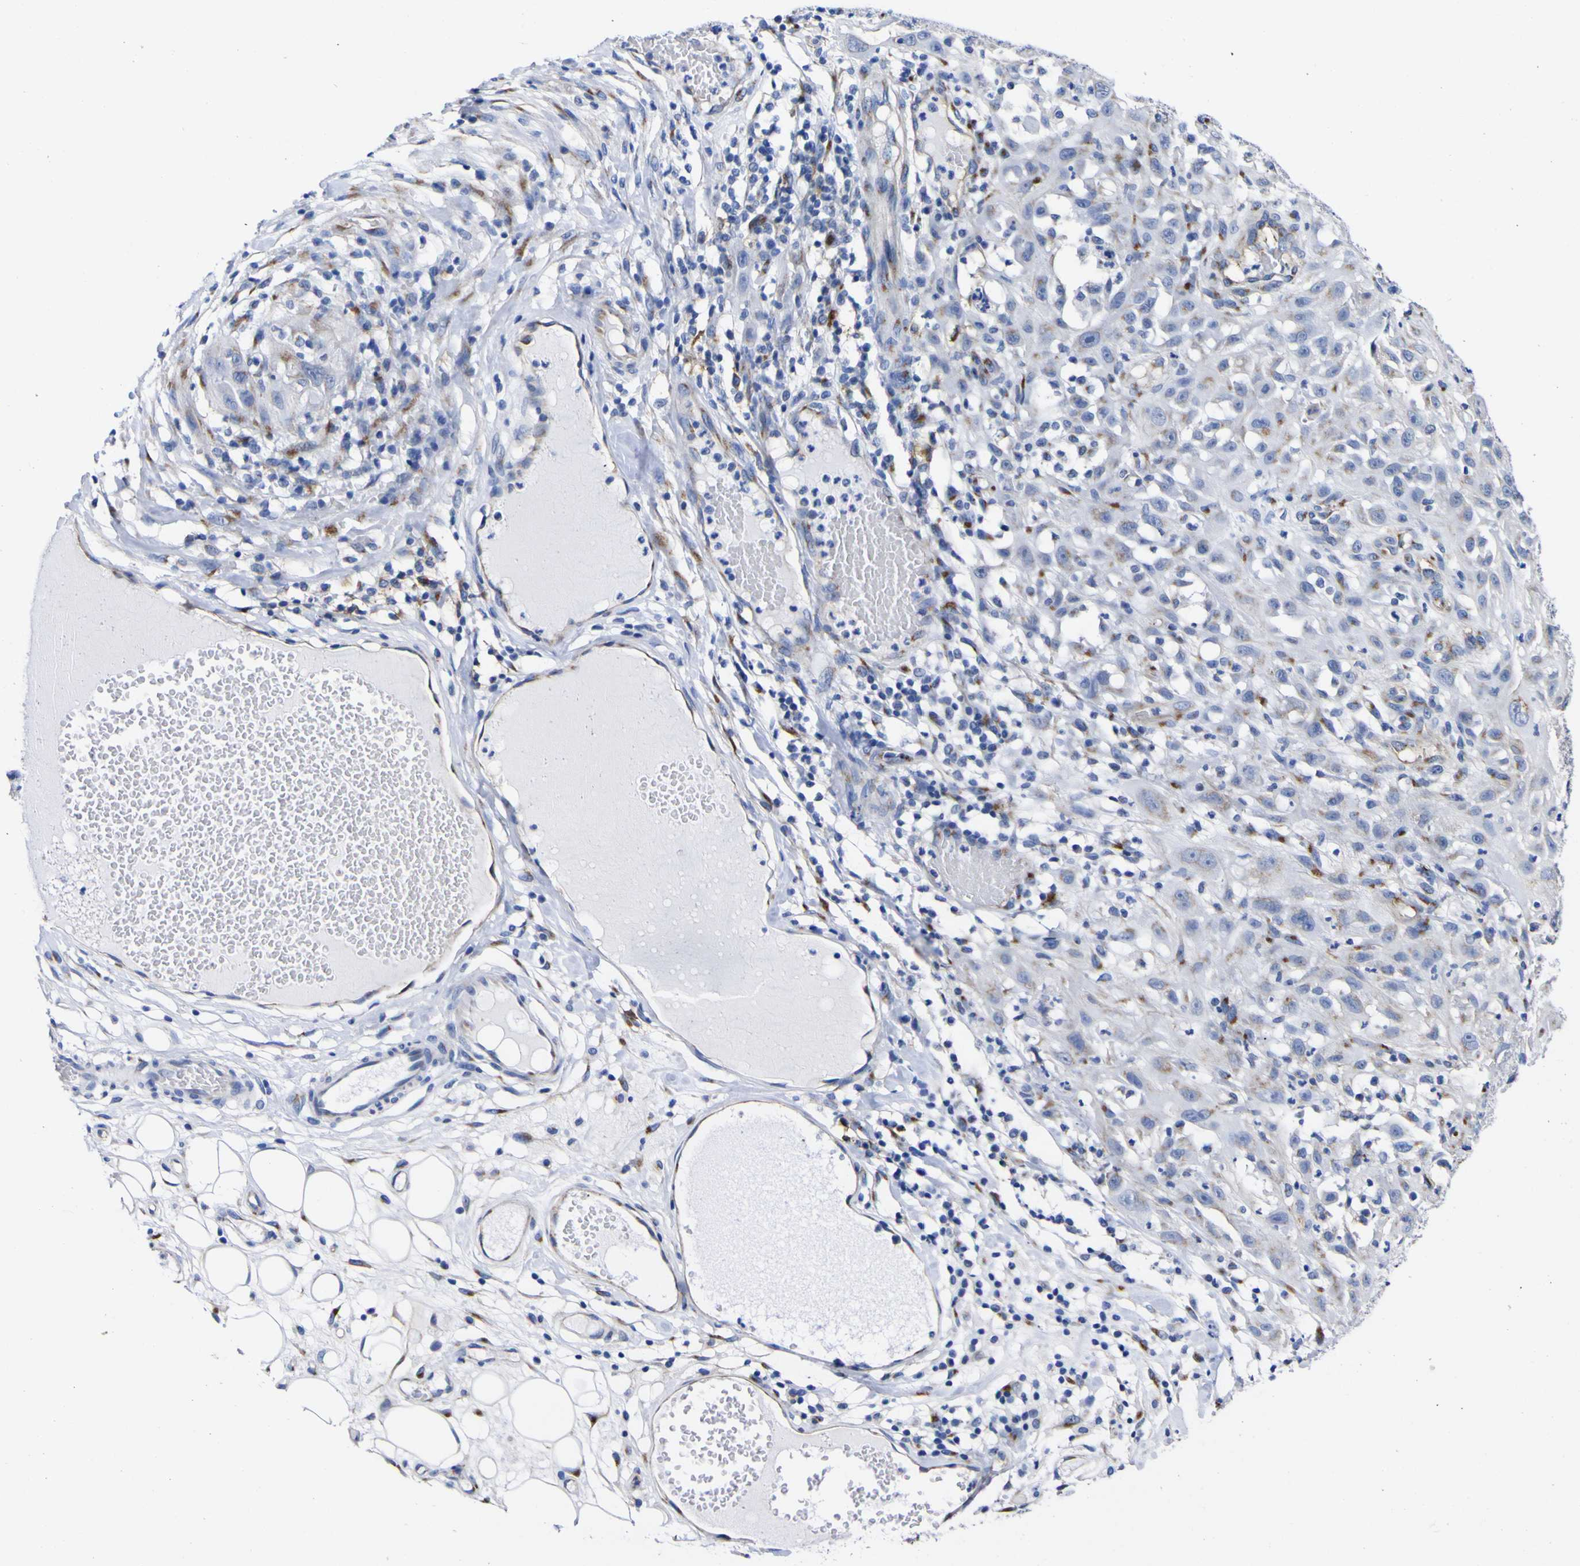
{"staining": {"intensity": "moderate", "quantity": "<25%", "location": "cytoplasmic/membranous"}, "tissue": "skin cancer", "cell_type": "Tumor cells", "image_type": "cancer", "snomed": [{"axis": "morphology", "description": "Squamous cell carcinoma, NOS"}, {"axis": "topography", "description": "Skin"}], "caption": "Human skin squamous cell carcinoma stained for a protein (brown) reveals moderate cytoplasmic/membranous positive expression in approximately <25% of tumor cells.", "gene": "GOLM1", "patient": {"sex": "male", "age": 75}}